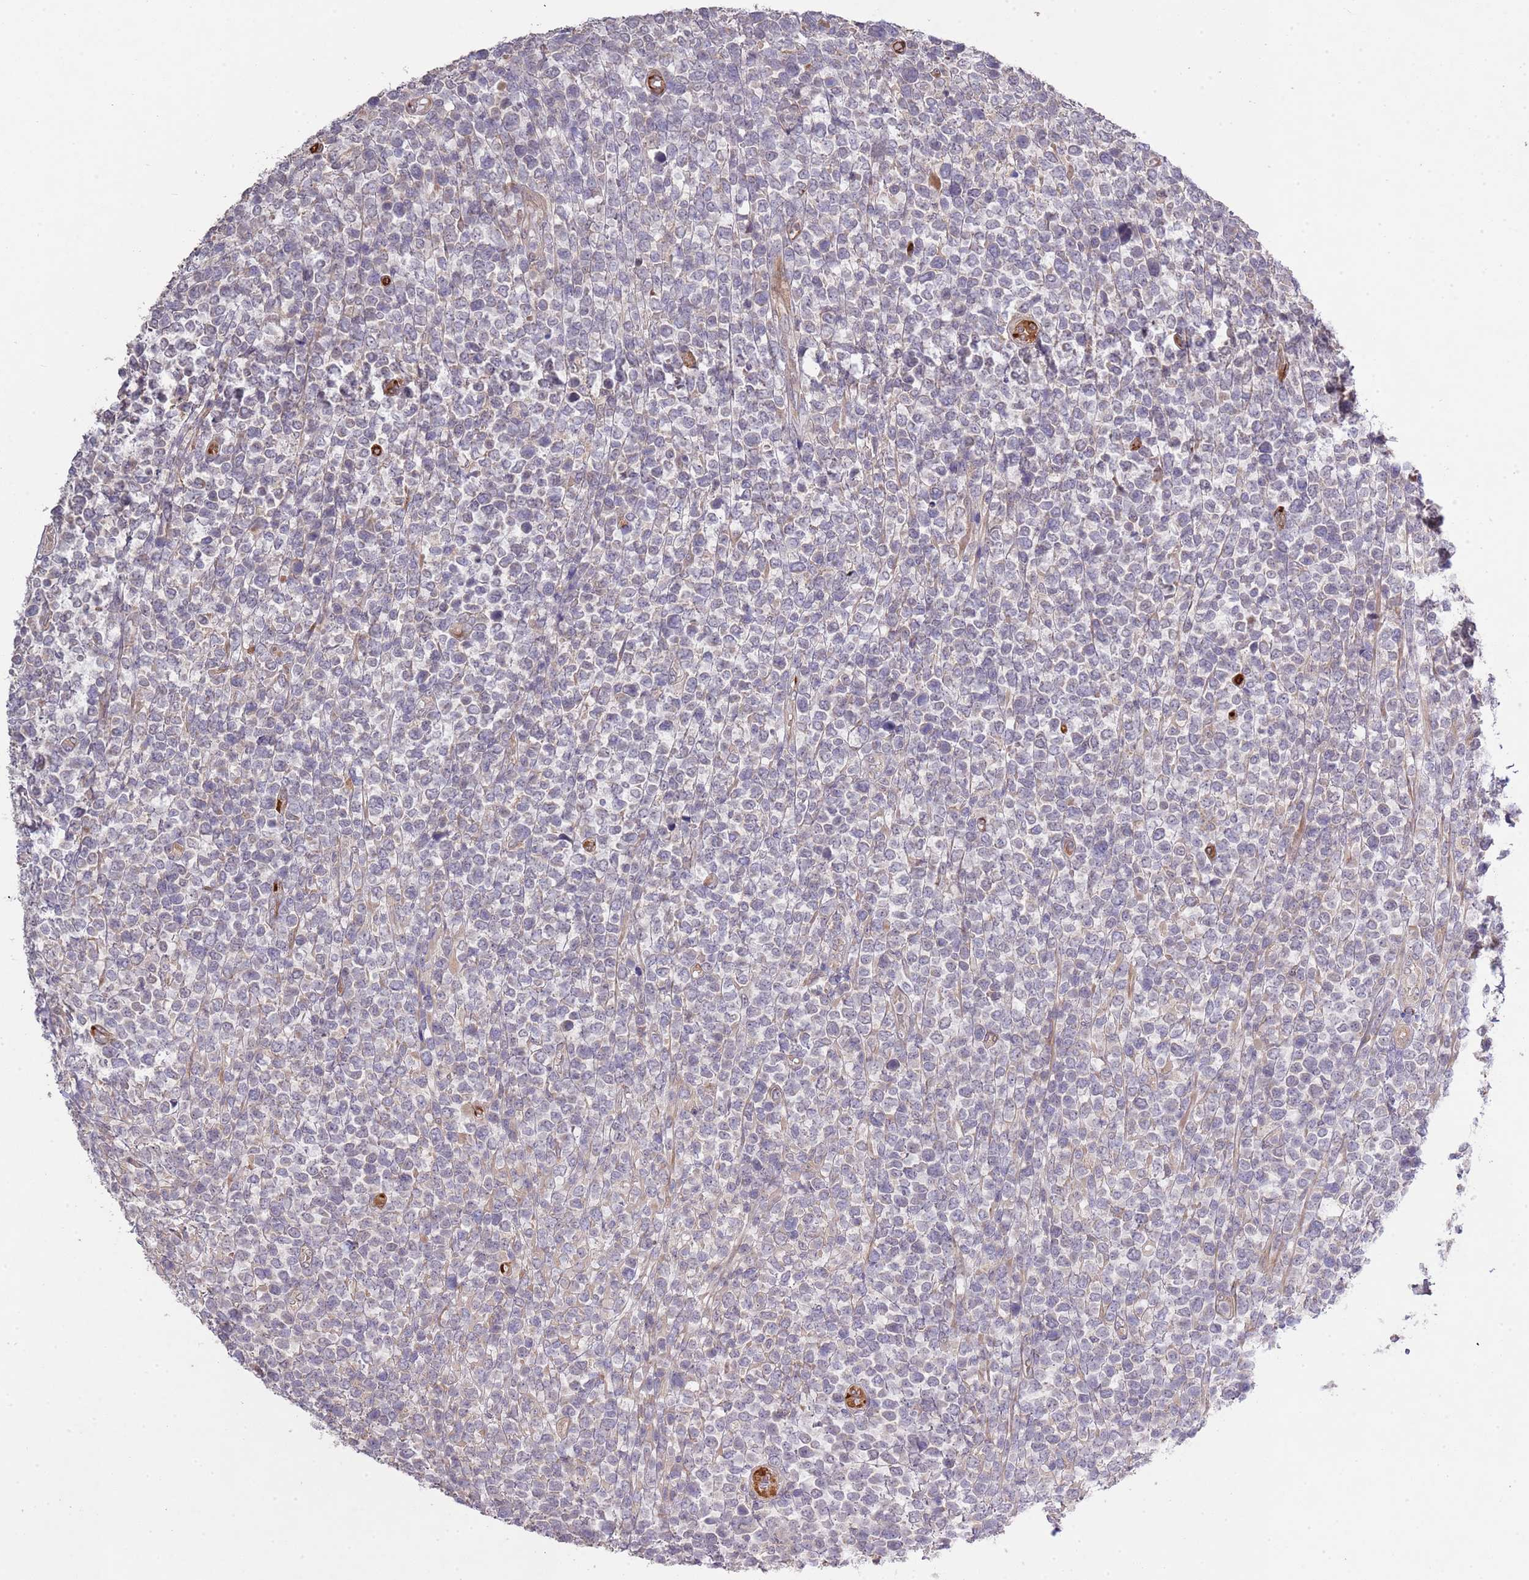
{"staining": {"intensity": "negative", "quantity": "none", "location": "none"}, "tissue": "lymphoma", "cell_type": "Tumor cells", "image_type": "cancer", "snomed": [{"axis": "morphology", "description": "Malignant lymphoma, non-Hodgkin's type, High grade"}, {"axis": "topography", "description": "Soft tissue"}], "caption": "A photomicrograph of lymphoma stained for a protein reveals no brown staining in tumor cells. The staining is performed using DAB (3,3'-diaminobenzidine) brown chromogen with nuclei counter-stained in using hematoxylin.", "gene": "IVD", "patient": {"sex": "female", "age": 56}}